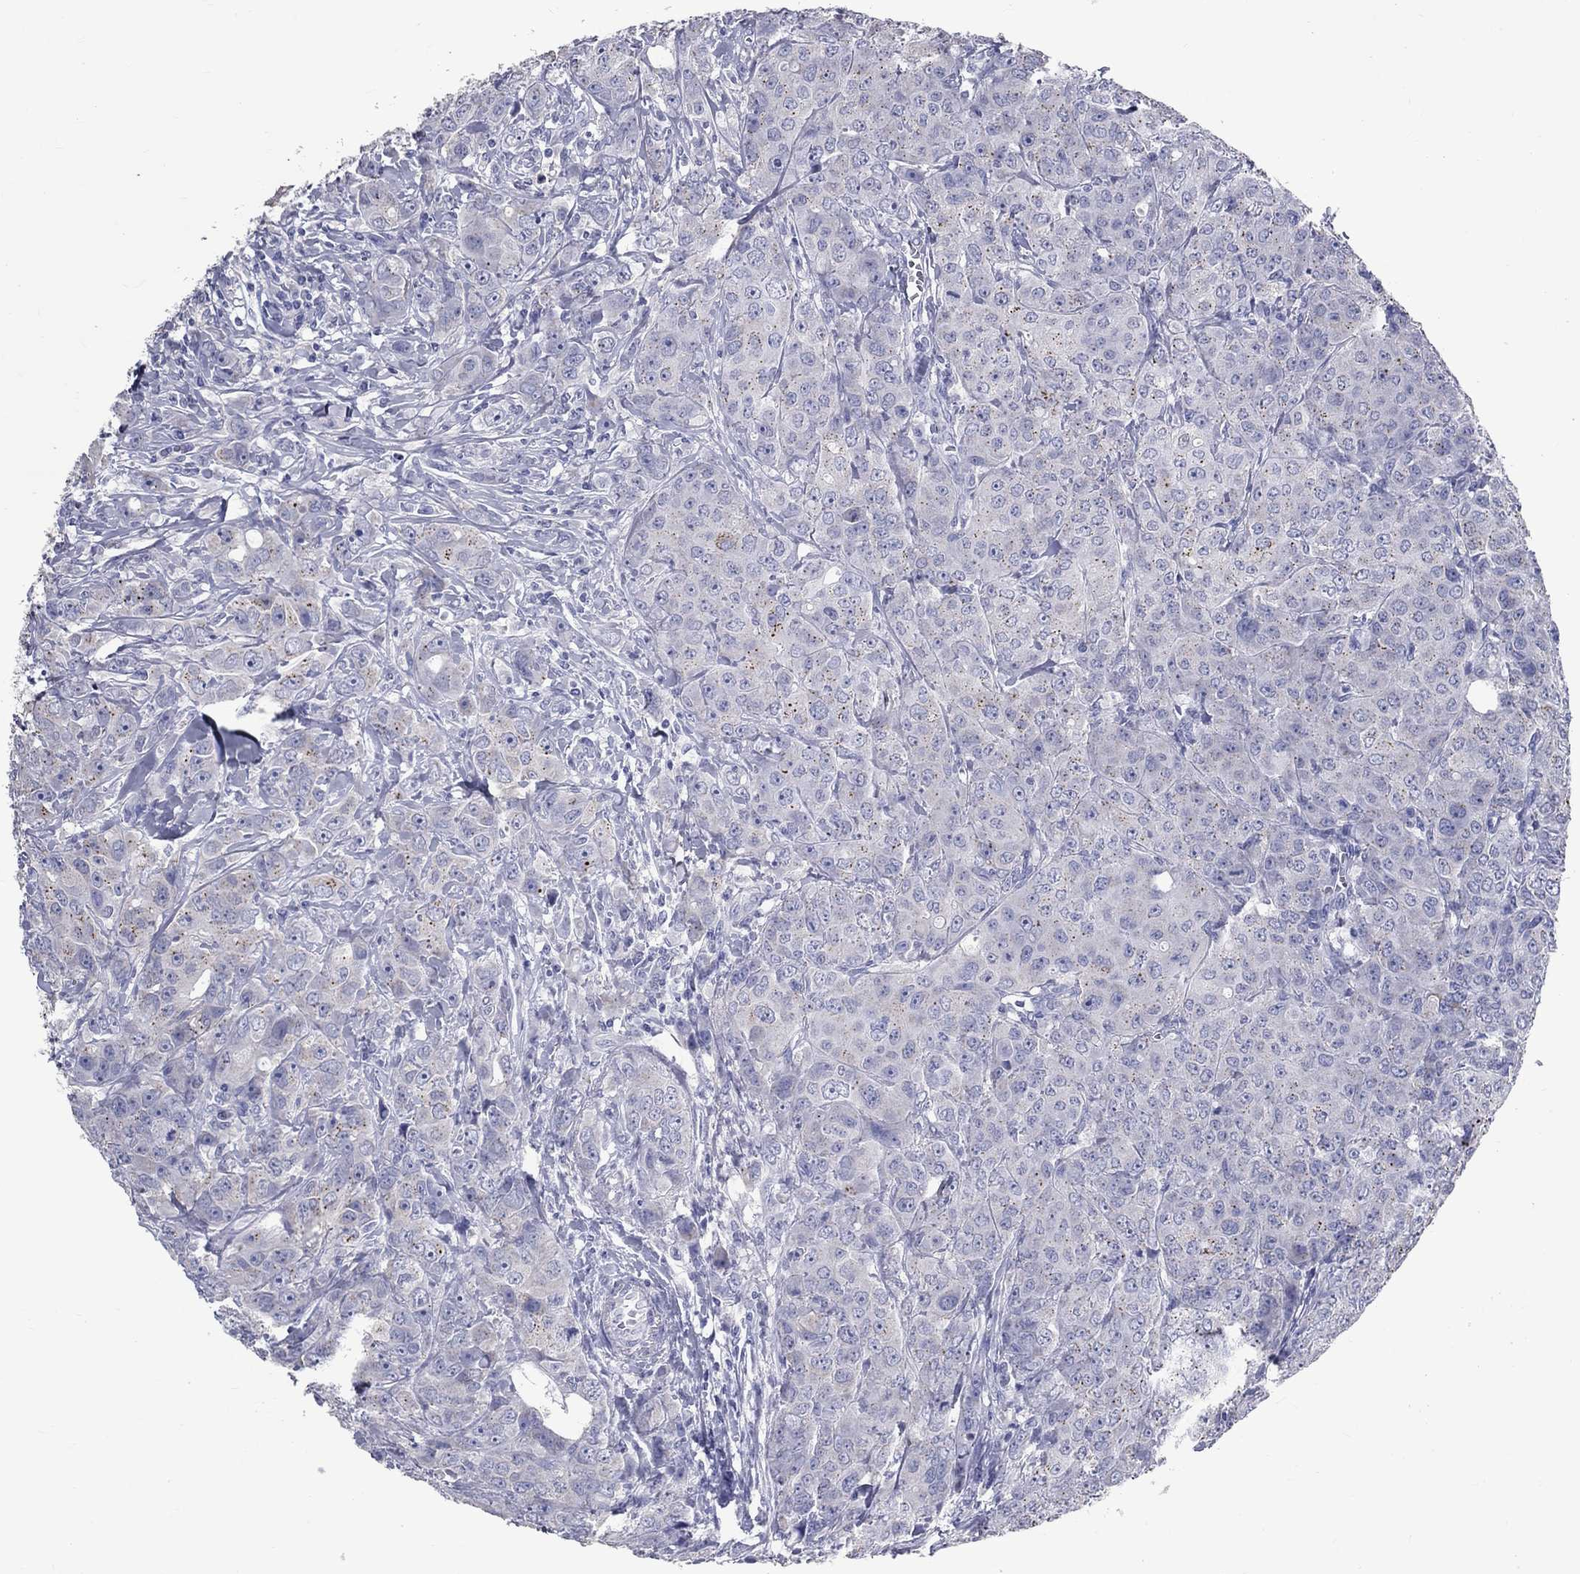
{"staining": {"intensity": "moderate", "quantity": "<25%", "location": "cytoplasmic/membranous"}, "tissue": "breast cancer", "cell_type": "Tumor cells", "image_type": "cancer", "snomed": [{"axis": "morphology", "description": "Duct carcinoma"}, {"axis": "topography", "description": "Breast"}], "caption": "High-power microscopy captured an IHC image of breast cancer, revealing moderate cytoplasmic/membranous staining in about <25% of tumor cells.", "gene": "ANXA10", "patient": {"sex": "female", "age": 43}}